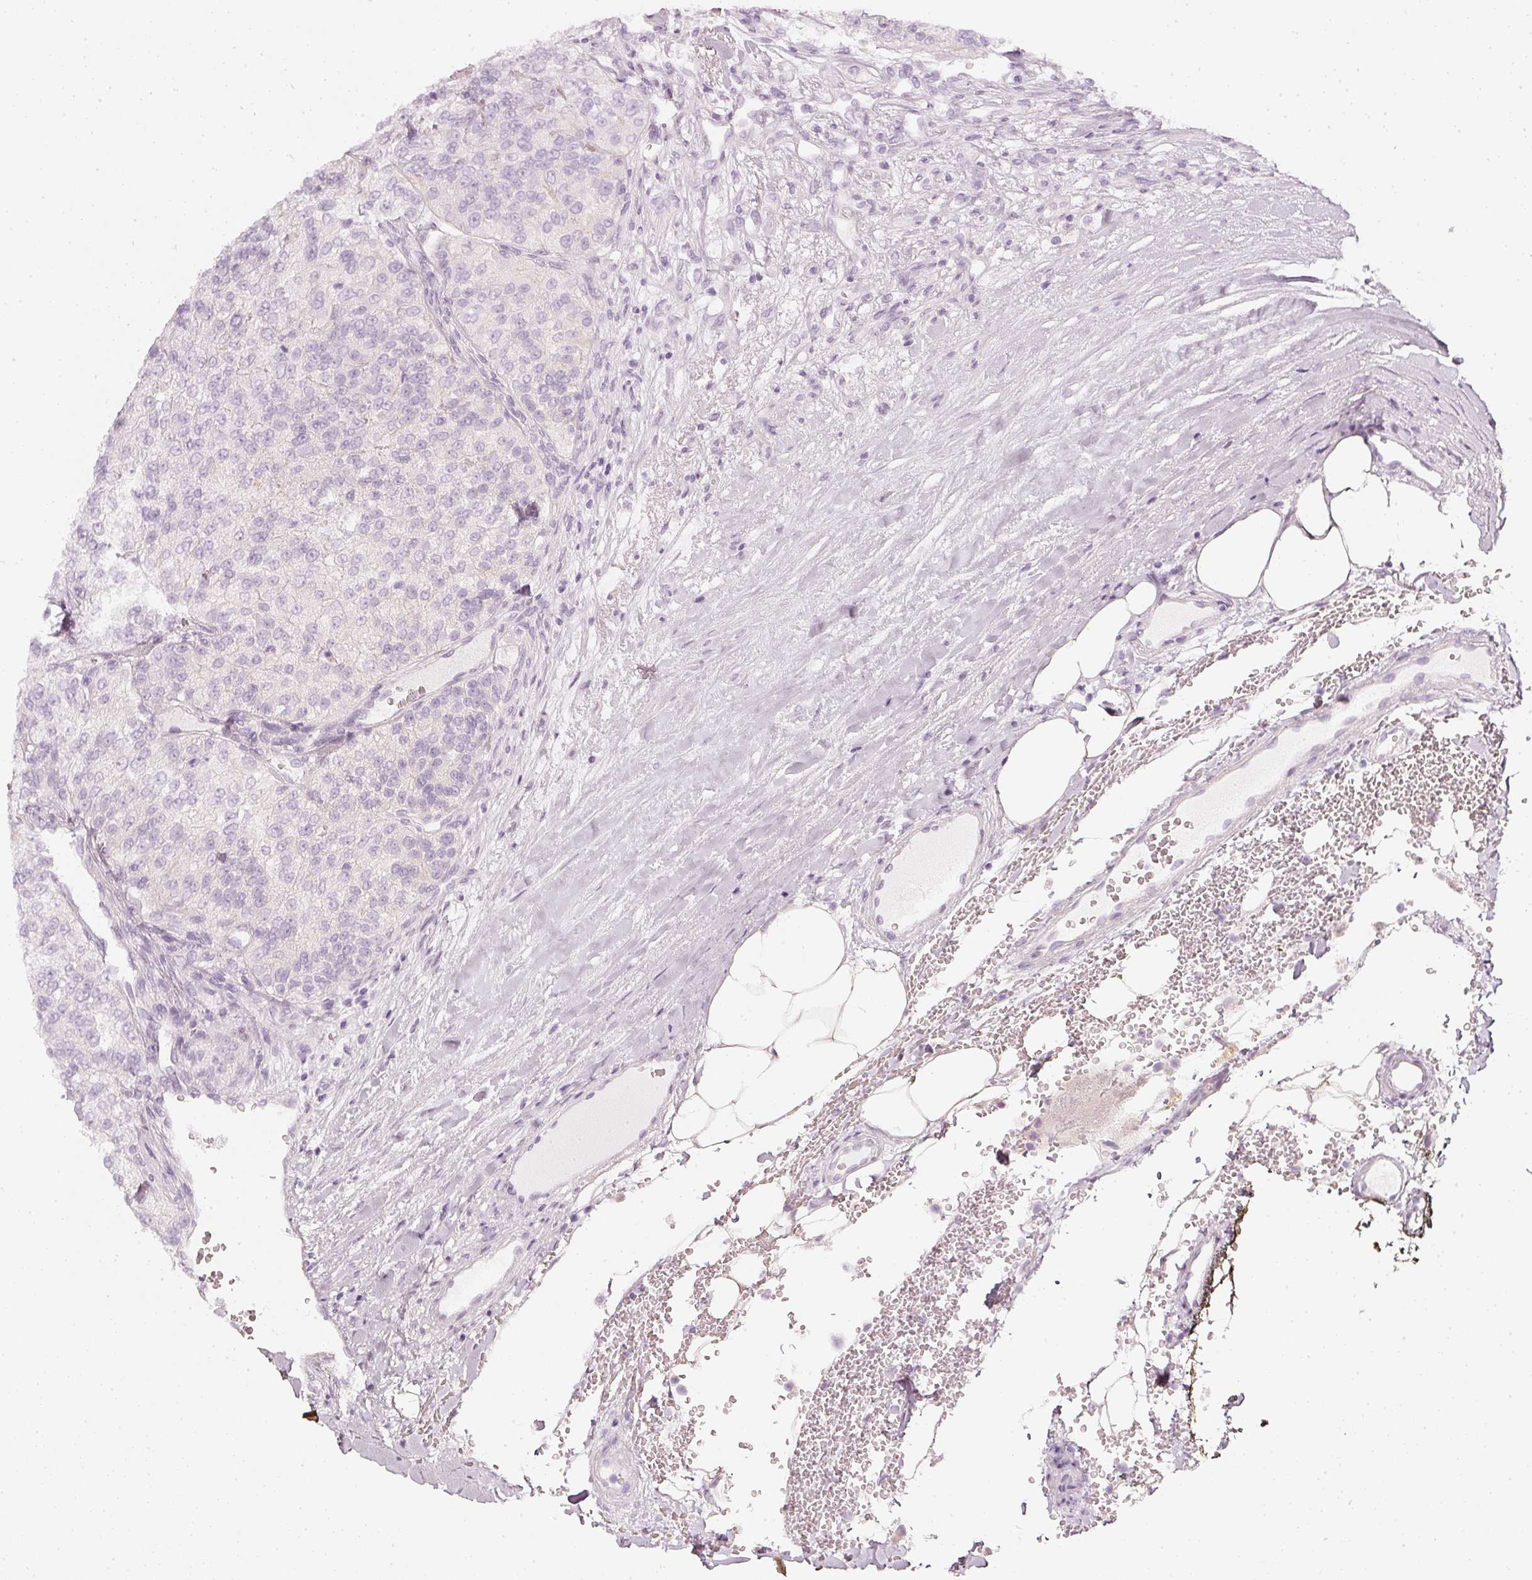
{"staining": {"intensity": "negative", "quantity": "none", "location": "none"}, "tissue": "renal cancer", "cell_type": "Tumor cells", "image_type": "cancer", "snomed": [{"axis": "morphology", "description": "Adenocarcinoma, NOS"}, {"axis": "topography", "description": "Kidney"}], "caption": "Immunohistochemistry image of human renal cancer stained for a protein (brown), which demonstrates no staining in tumor cells.", "gene": "CNP", "patient": {"sex": "female", "age": 63}}